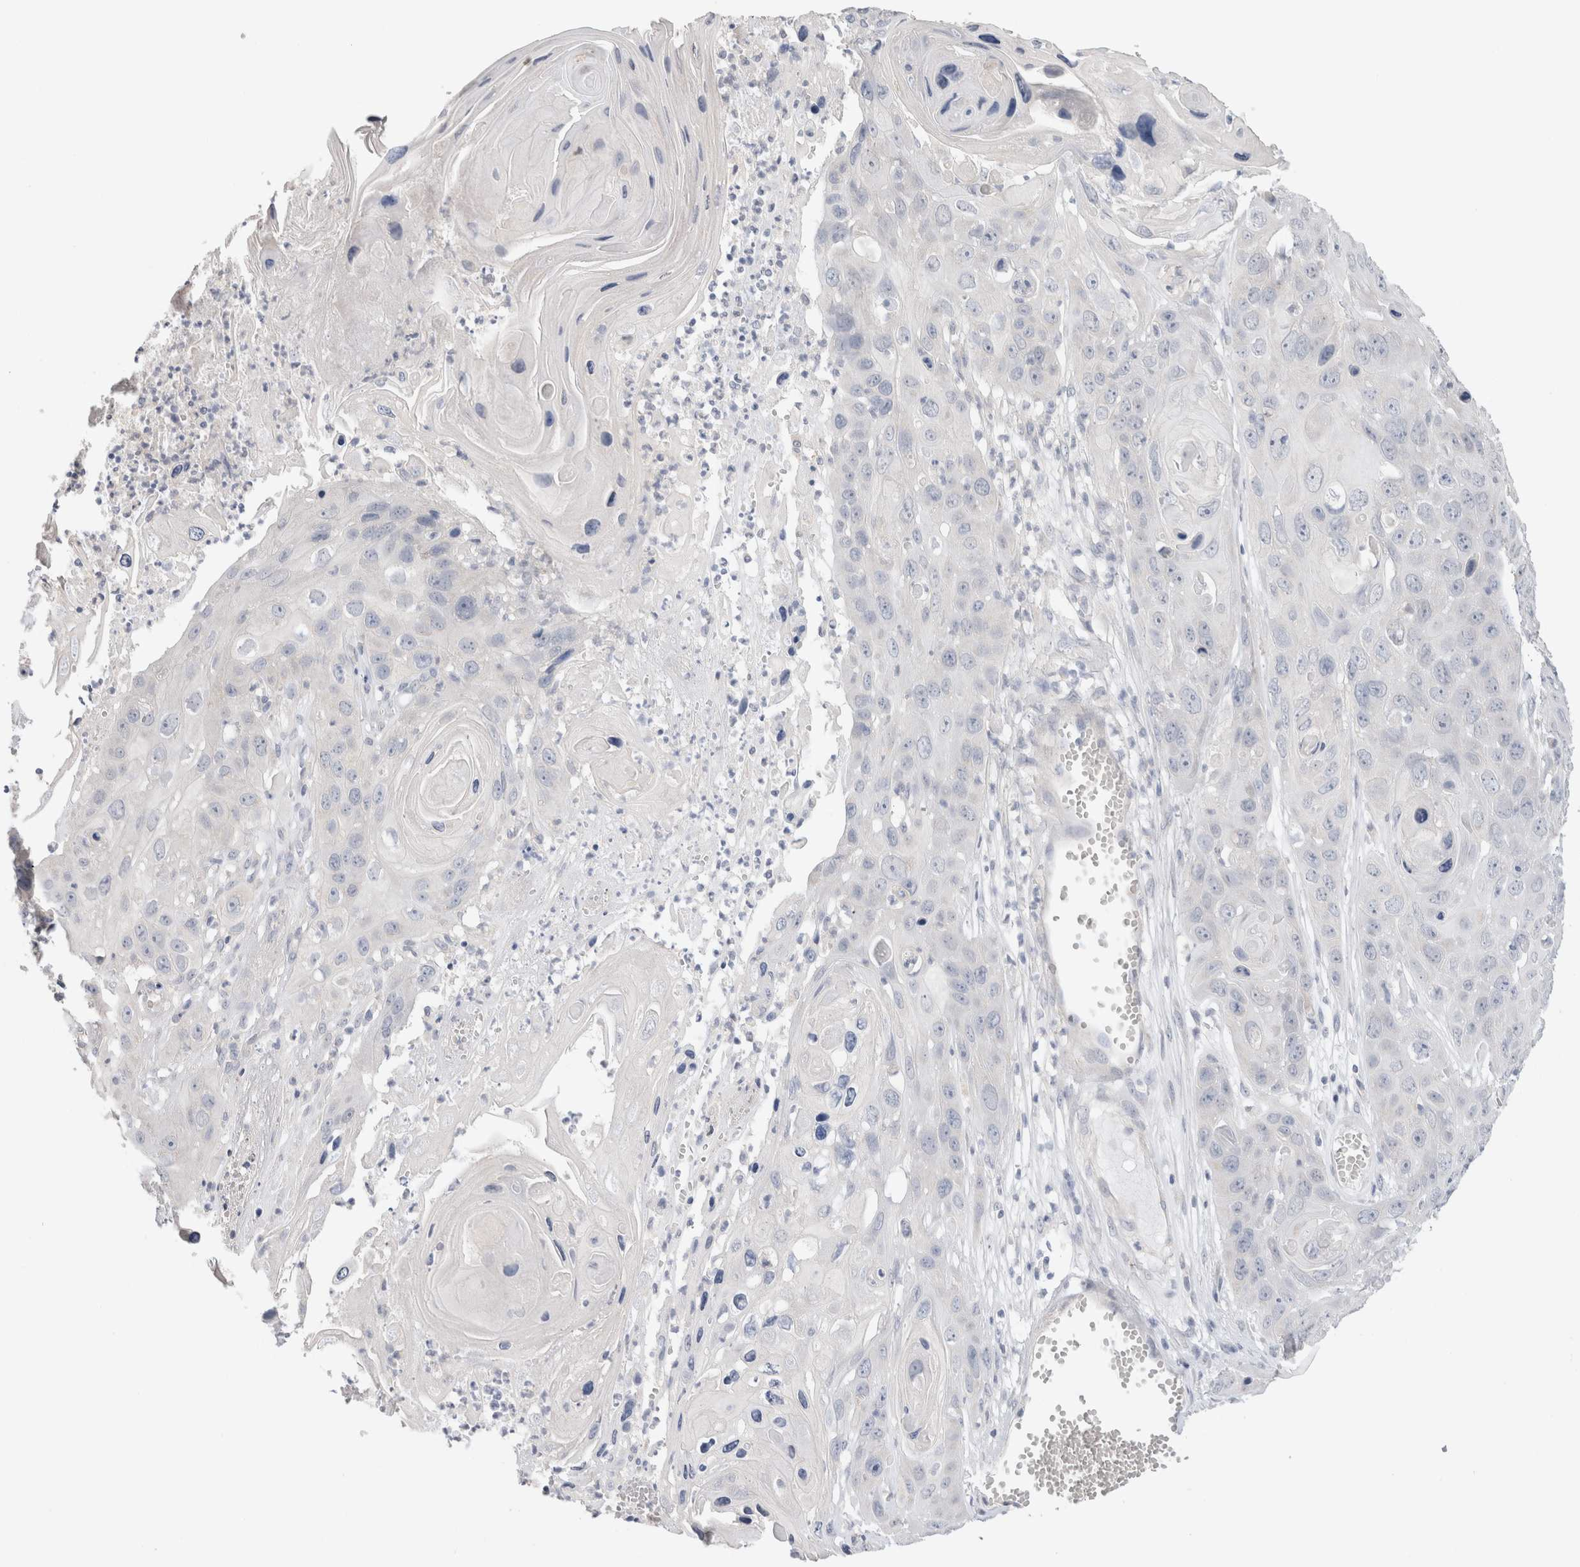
{"staining": {"intensity": "negative", "quantity": "none", "location": "none"}, "tissue": "skin cancer", "cell_type": "Tumor cells", "image_type": "cancer", "snomed": [{"axis": "morphology", "description": "Squamous cell carcinoma, NOS"}, {"axis": "topography", "description": "Skin"}], "caption": "Immunohistochemistry histopathology image of neoplastic tissue: skin squamous cell carcinoma stained with DAB displays no significant protein positivity in tumor cells.", "gene": "DMD", "patient": {"sex": "male", "age": 55}}